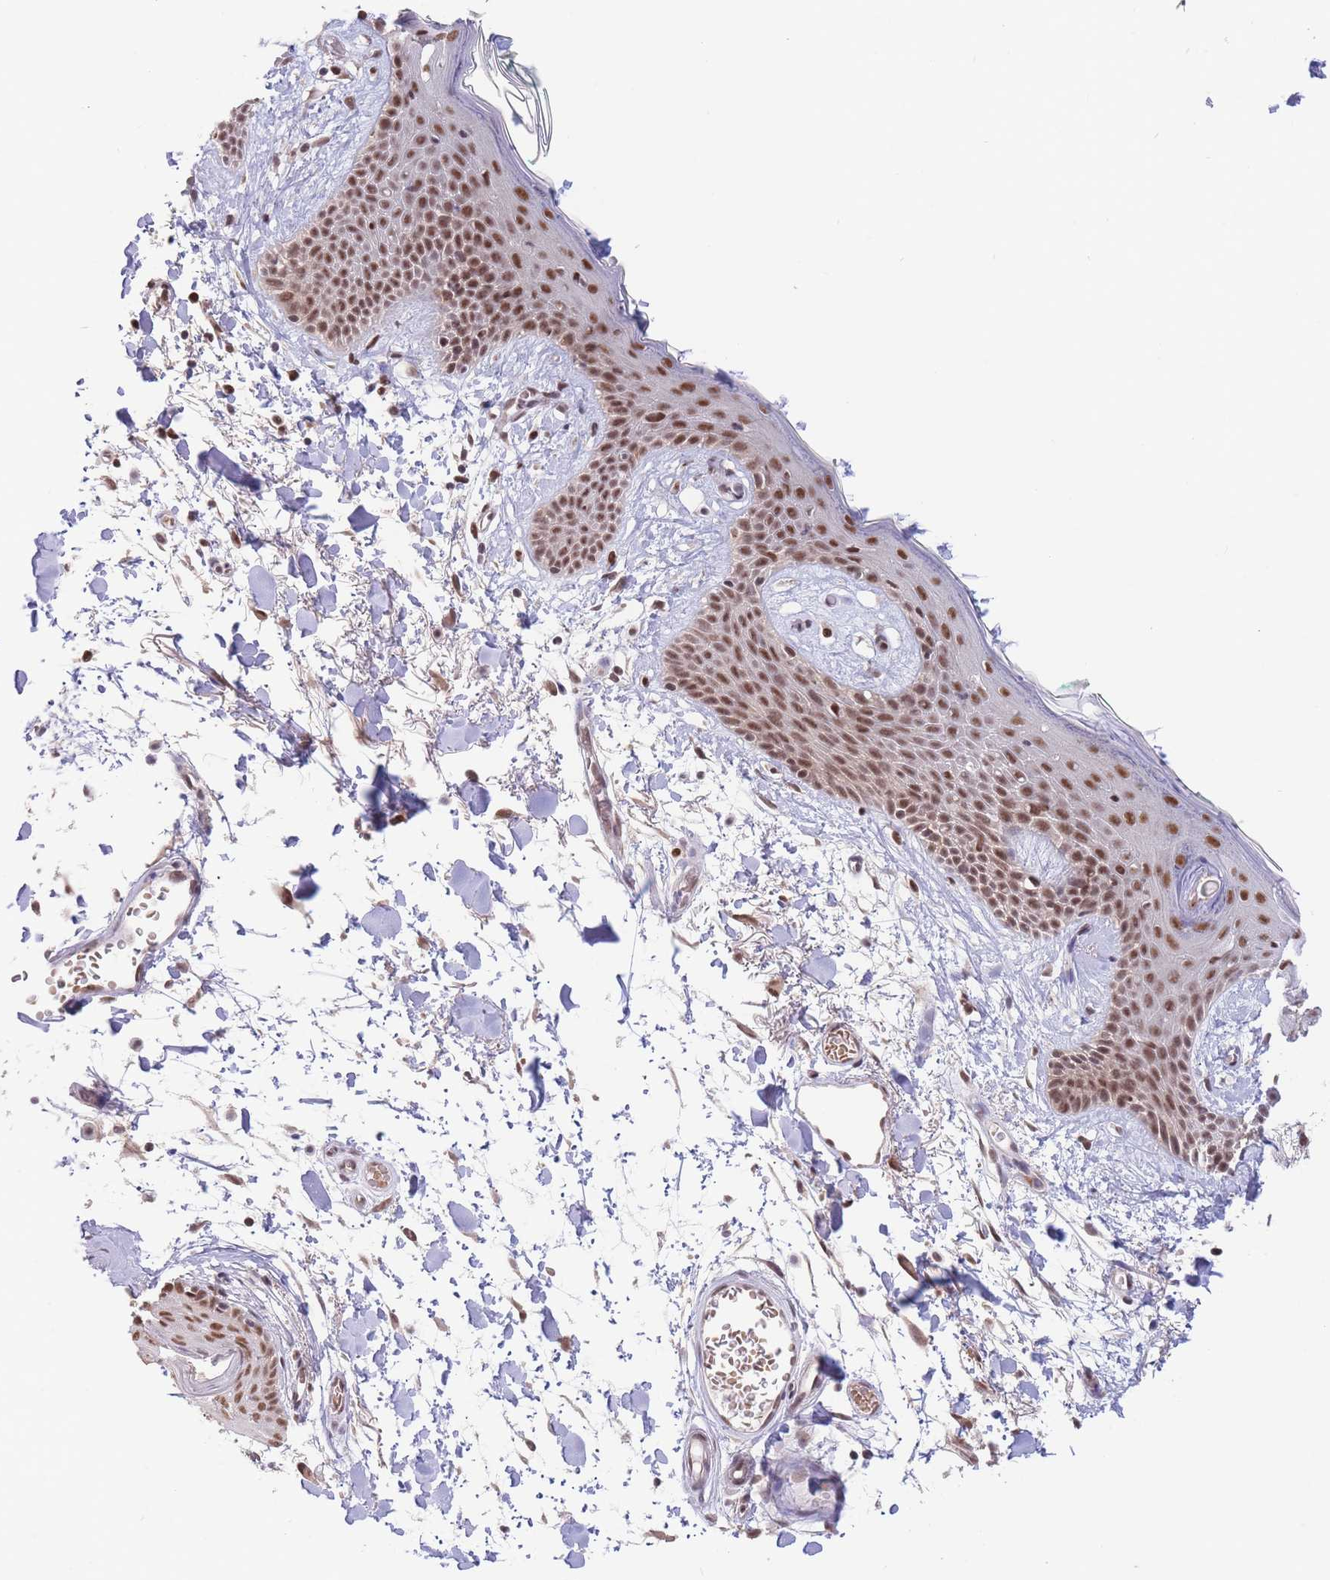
{"staining": {"intensity": "moderate", "quantity": ">75%", "location": "nuclear"}, "tissue": "skin", "cell_type": "Fibroblasts", "image_type": "normal", "snomed": [{"axis": "morphology", "description": "Normal tissue, NOS"}, {"axis": "topography", "description": "Skin"}], "caption": "Fibroblasts display moderate nuclear positivity in about >75% of cells in normal skin.", "gene": "SMAD9", "patient": {"sex": "male", "age": 79}}